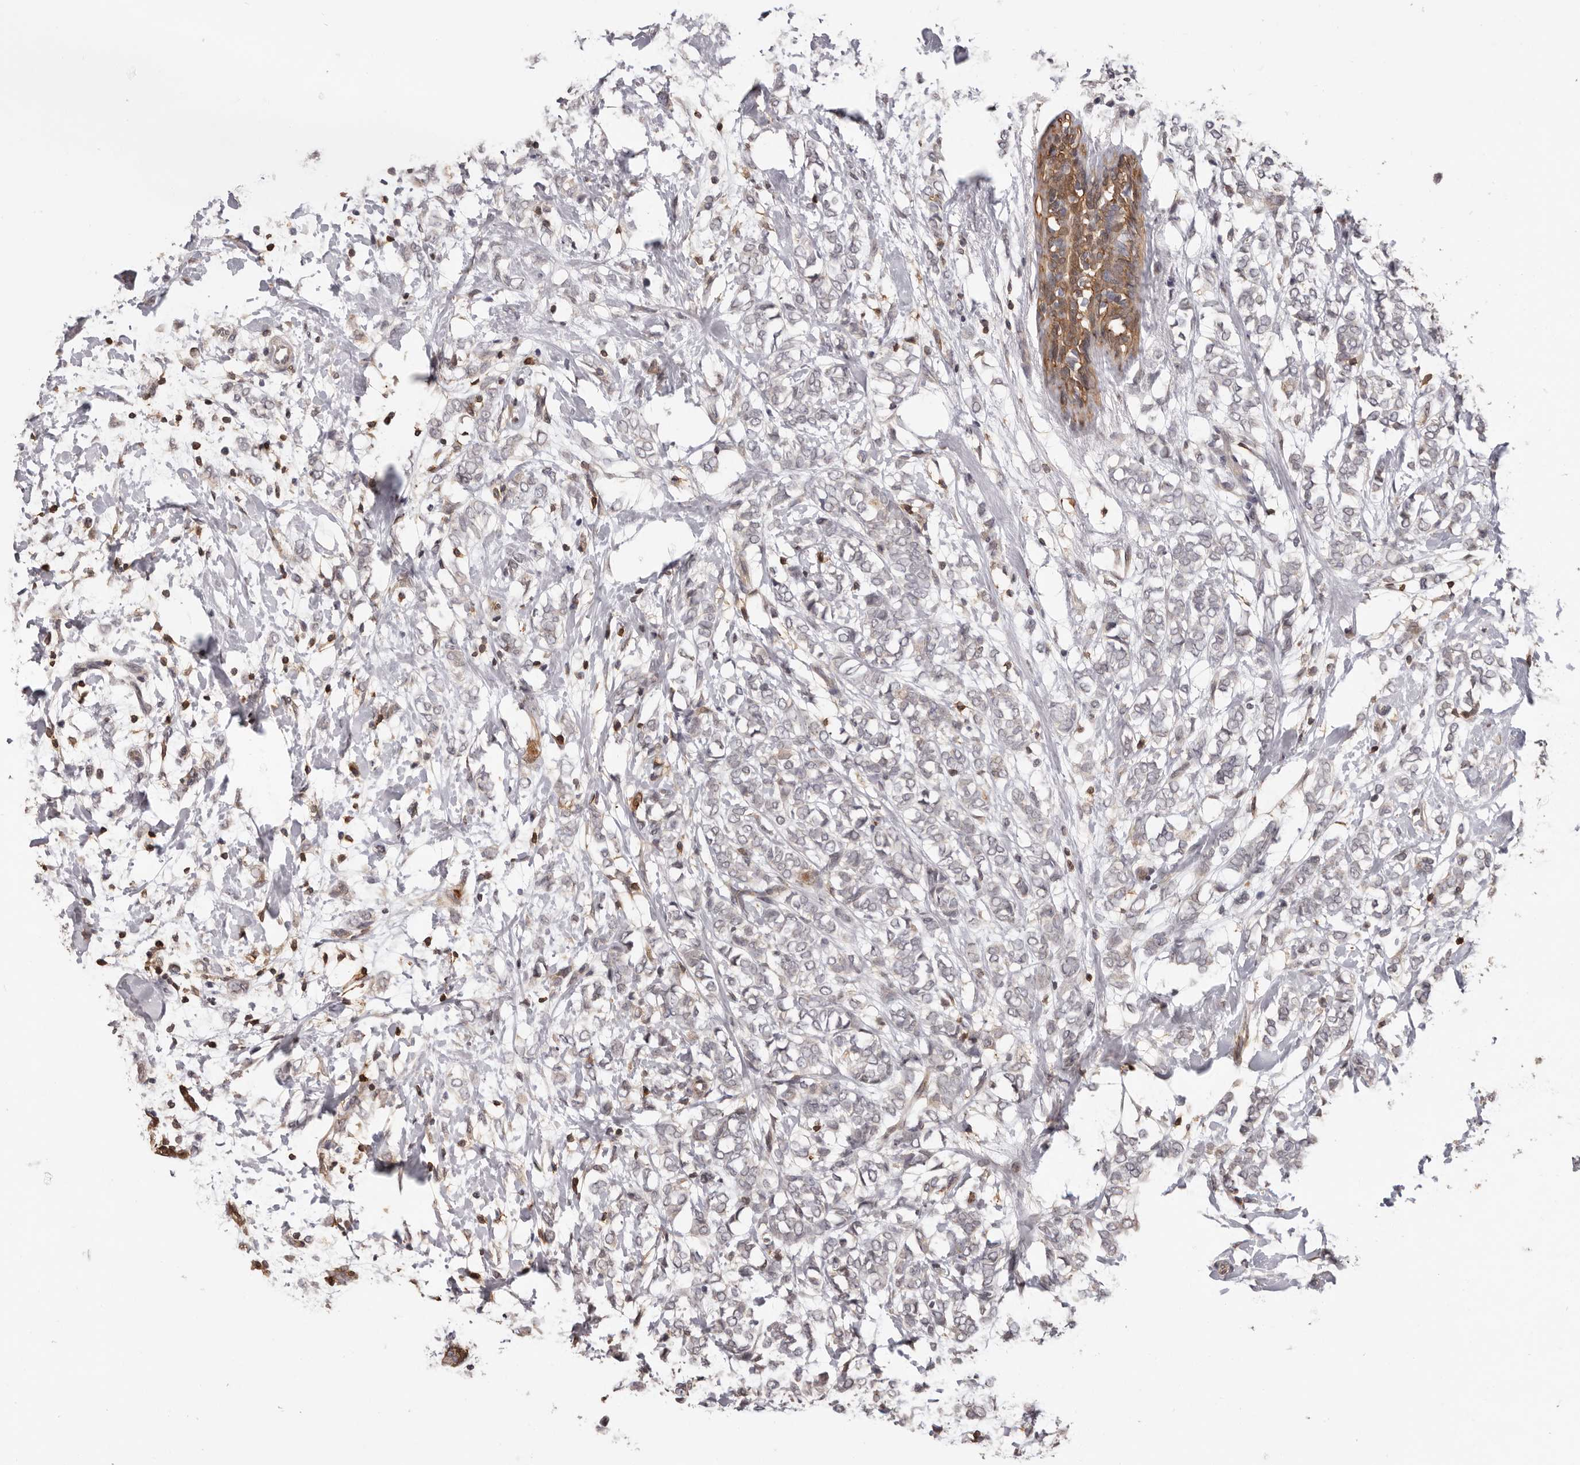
{"staining": {"intensity": "negative", "quantity": "none", "location": "none"}, "tissue": "breast cancer", "cell_type": "Tumor cells", "image_type": "cancer", "snomed": [{"axis": "morphology", "description": "Normal tissue, NOS"}, {"axis": "morphology", "description": "Lobular carcinoma"}, {"axis": "topography", "description": "Breast"}], "caption": "This is an IHC image of human breast cancer (lobular carcinoma). There is no staining in tumor cells.", "gene": "PRR12", "patient": {"sex": "female", "age": 47}}